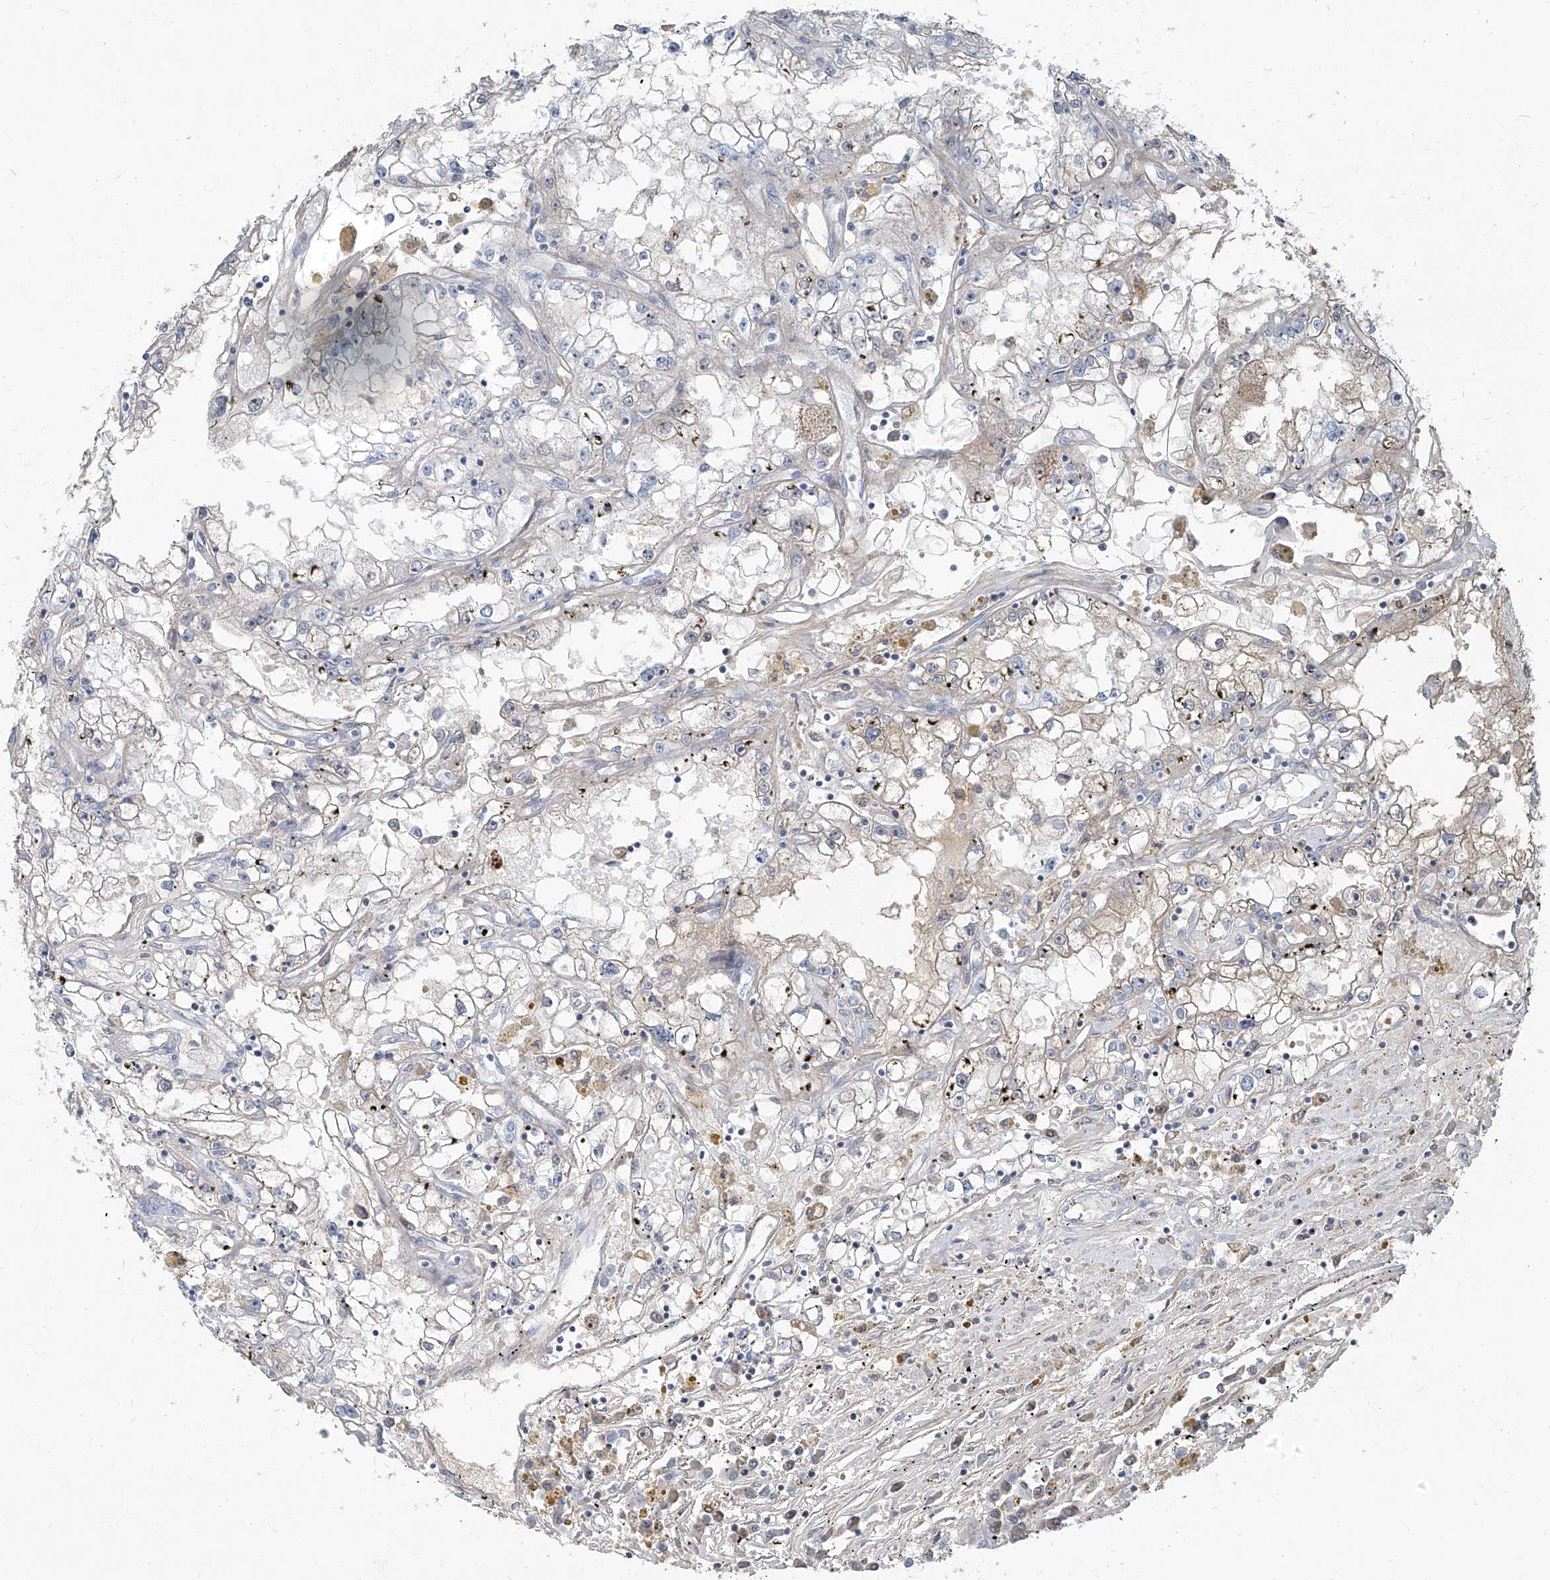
{"staining": {"intensity": "negative", "quantity": "none", "location": "none"}, "tissue": "renal cancer", "cell_type": "Tumor cells", "image_type": "cancer", "snomed": [{"axis": "morphology", "description": "Adenocarcinoma, NOS"}, {"axis": "topography", "description": "Kidney"}], "caption": "There is no significant expression in tumor cells of renal cancer.", "gene": "HOXA3", "patient": {"sex": "male", "age": 56}}